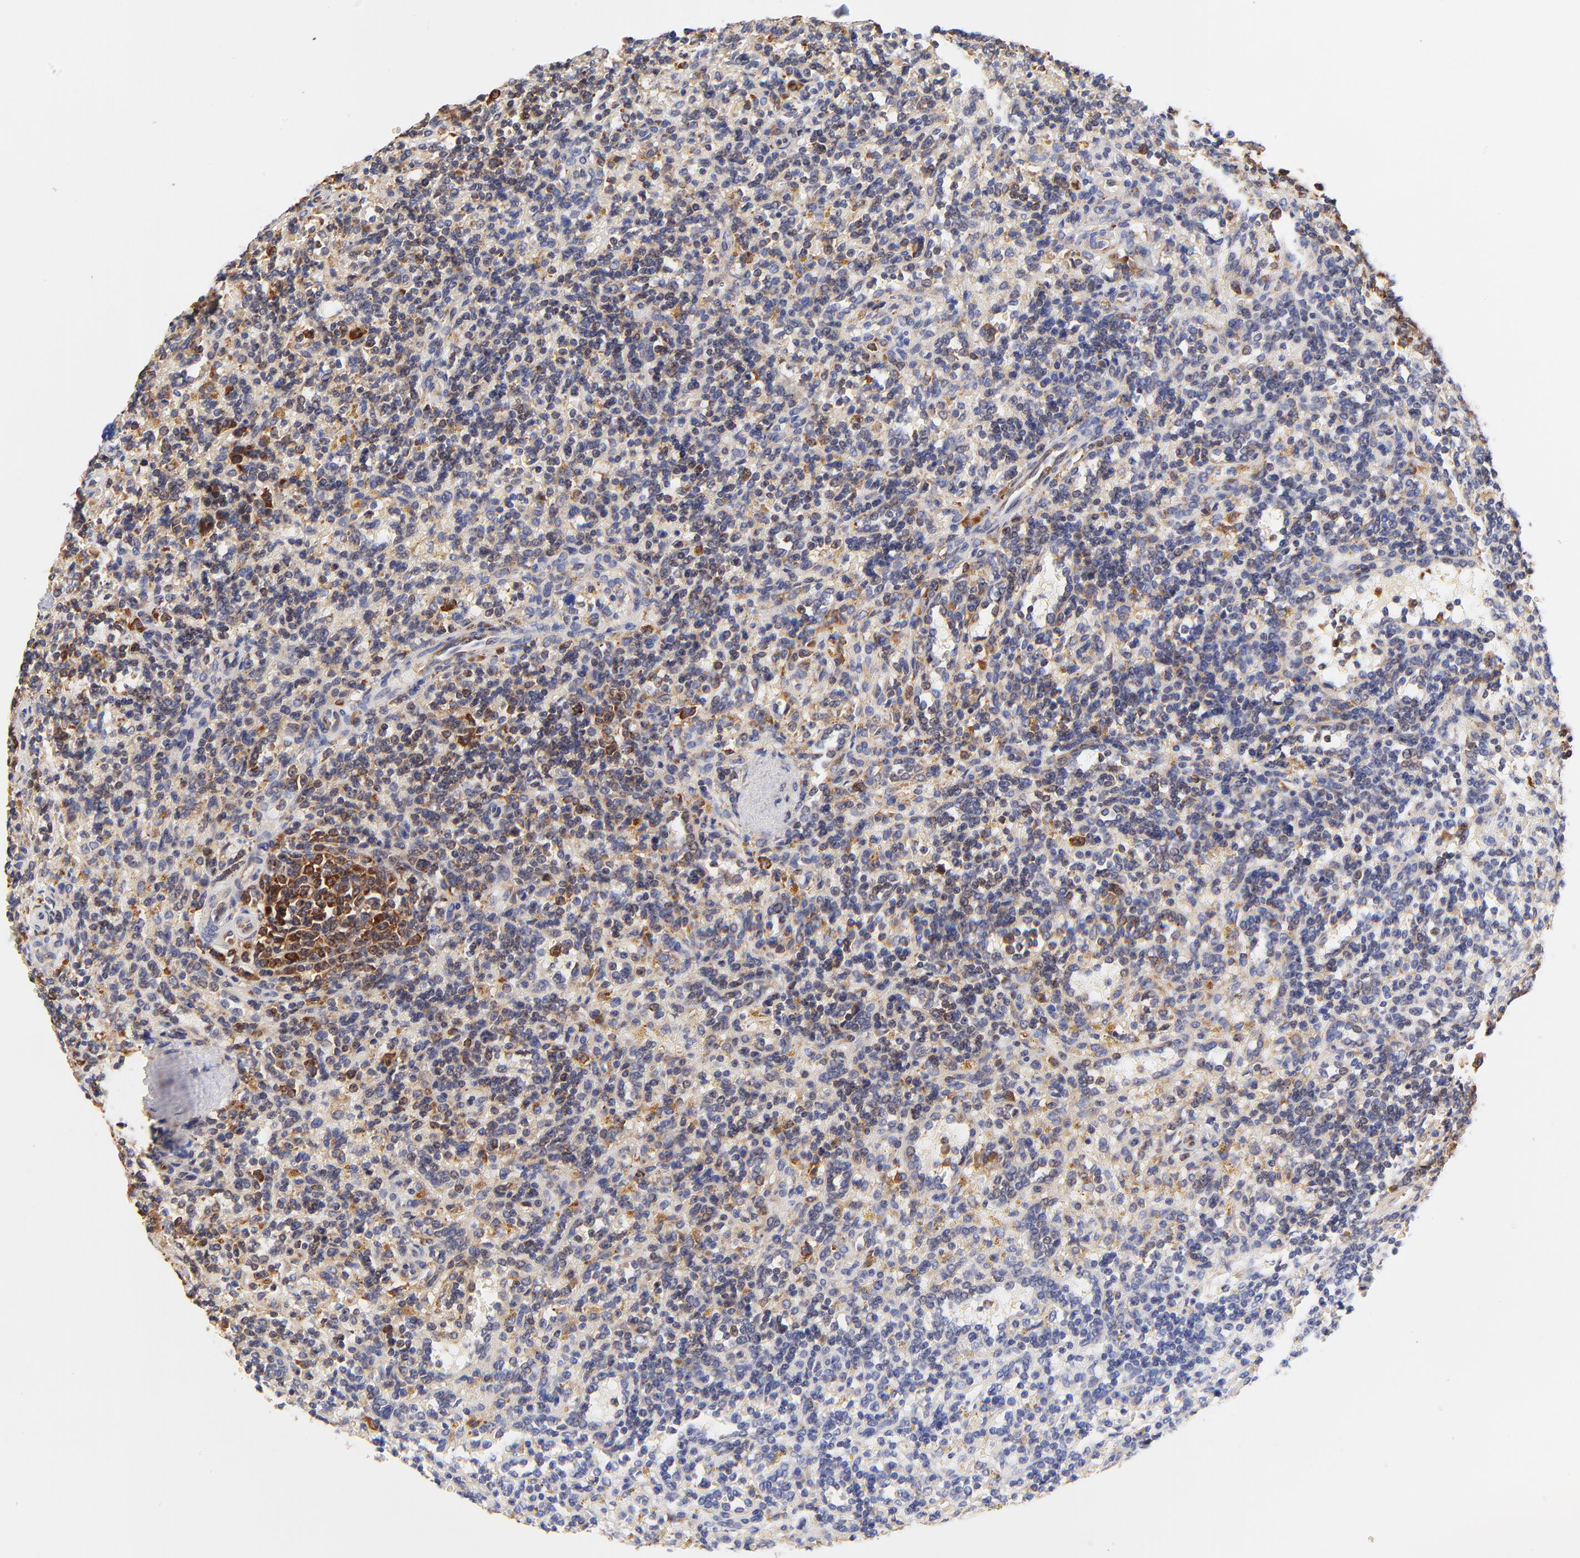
{"staining": {"intensity": "moderate", "quantity": "<25%", "location": "cytoplasmic/membranous"}, "tissue": "lymphoma", "cell_type": "Tumor cells", "image_type": "cancer", "snomed": [{"axis": "morphology", "description": "Malignant lymphoma, non-Hodgkin's type, Low grade"}, {"axis": "topography", "description": "Spleen"}], "caption": "Immunohistochemical staining of human low-grade malignant lymphoma, non-Hodgkin's type displays moderate cytoplasmic/membranous protein staining in approximately <25% of tumor cells. Ihc stains the protein of interest in brown and the nuclei are stained blue.", "gene": "RPL27", "patient": {"sex": "male", "age": 67}}